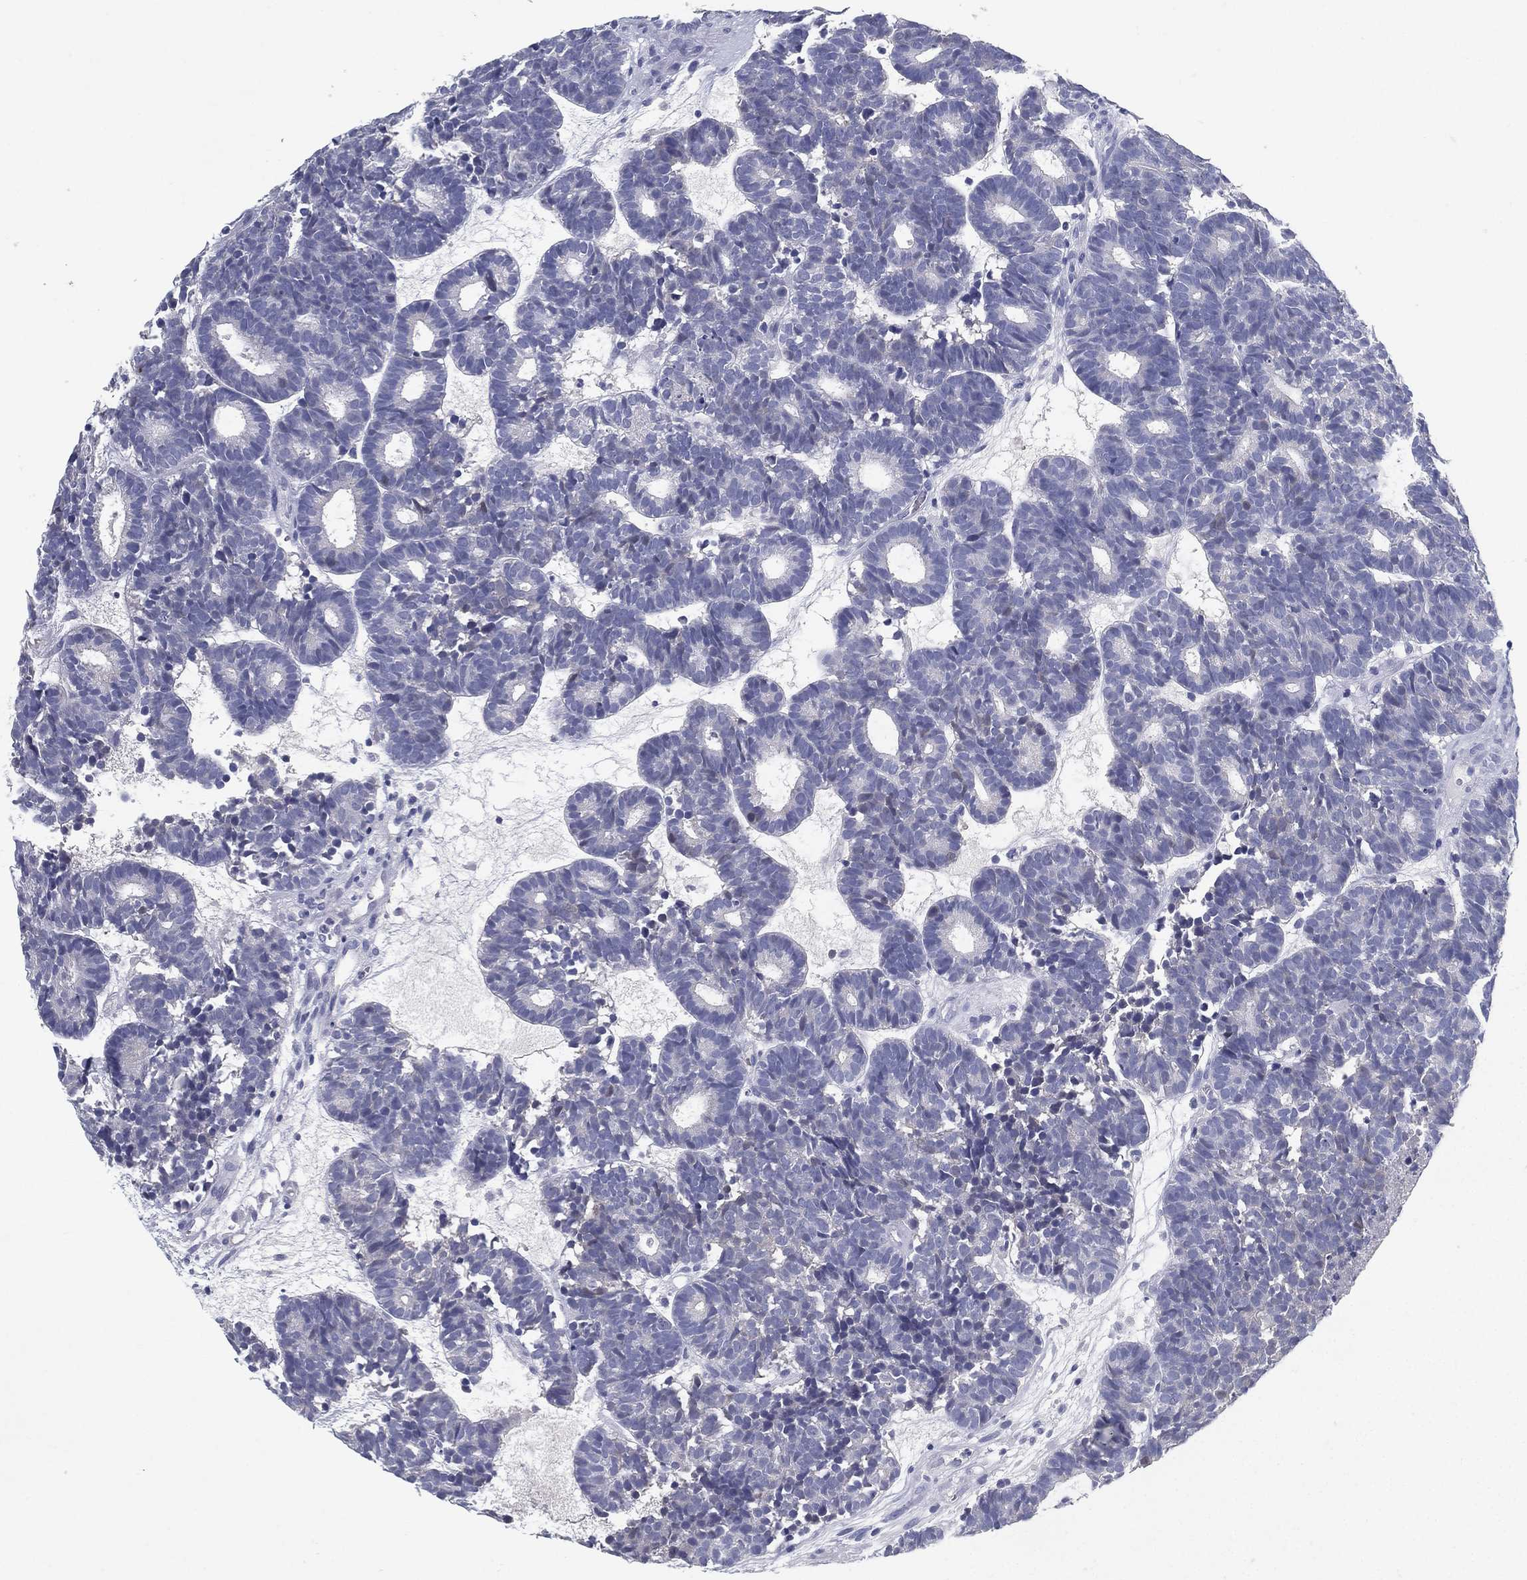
{"staining": {"intensity": "negative", "quantity": "none", "location": "none"}, "tissue": "head and neck cancer", "cell_type": "Tumor cells", "image_type": "cancer", "snomed": [{"axis": "morphology", "description": "Adenocarcinoma, NOS"}, {"axis": "topography", "description": "Head-Neck"}], "caption": "This micrograph is of head and neck cancer (adenocarcinoma) stained with immunohistochemistry to label a protein in brown with the nuclei are counter-stained blue. There is no positivity in tumor cells.", "gene": "RGS13", "patient": {"sex": "female", "age": 81}}